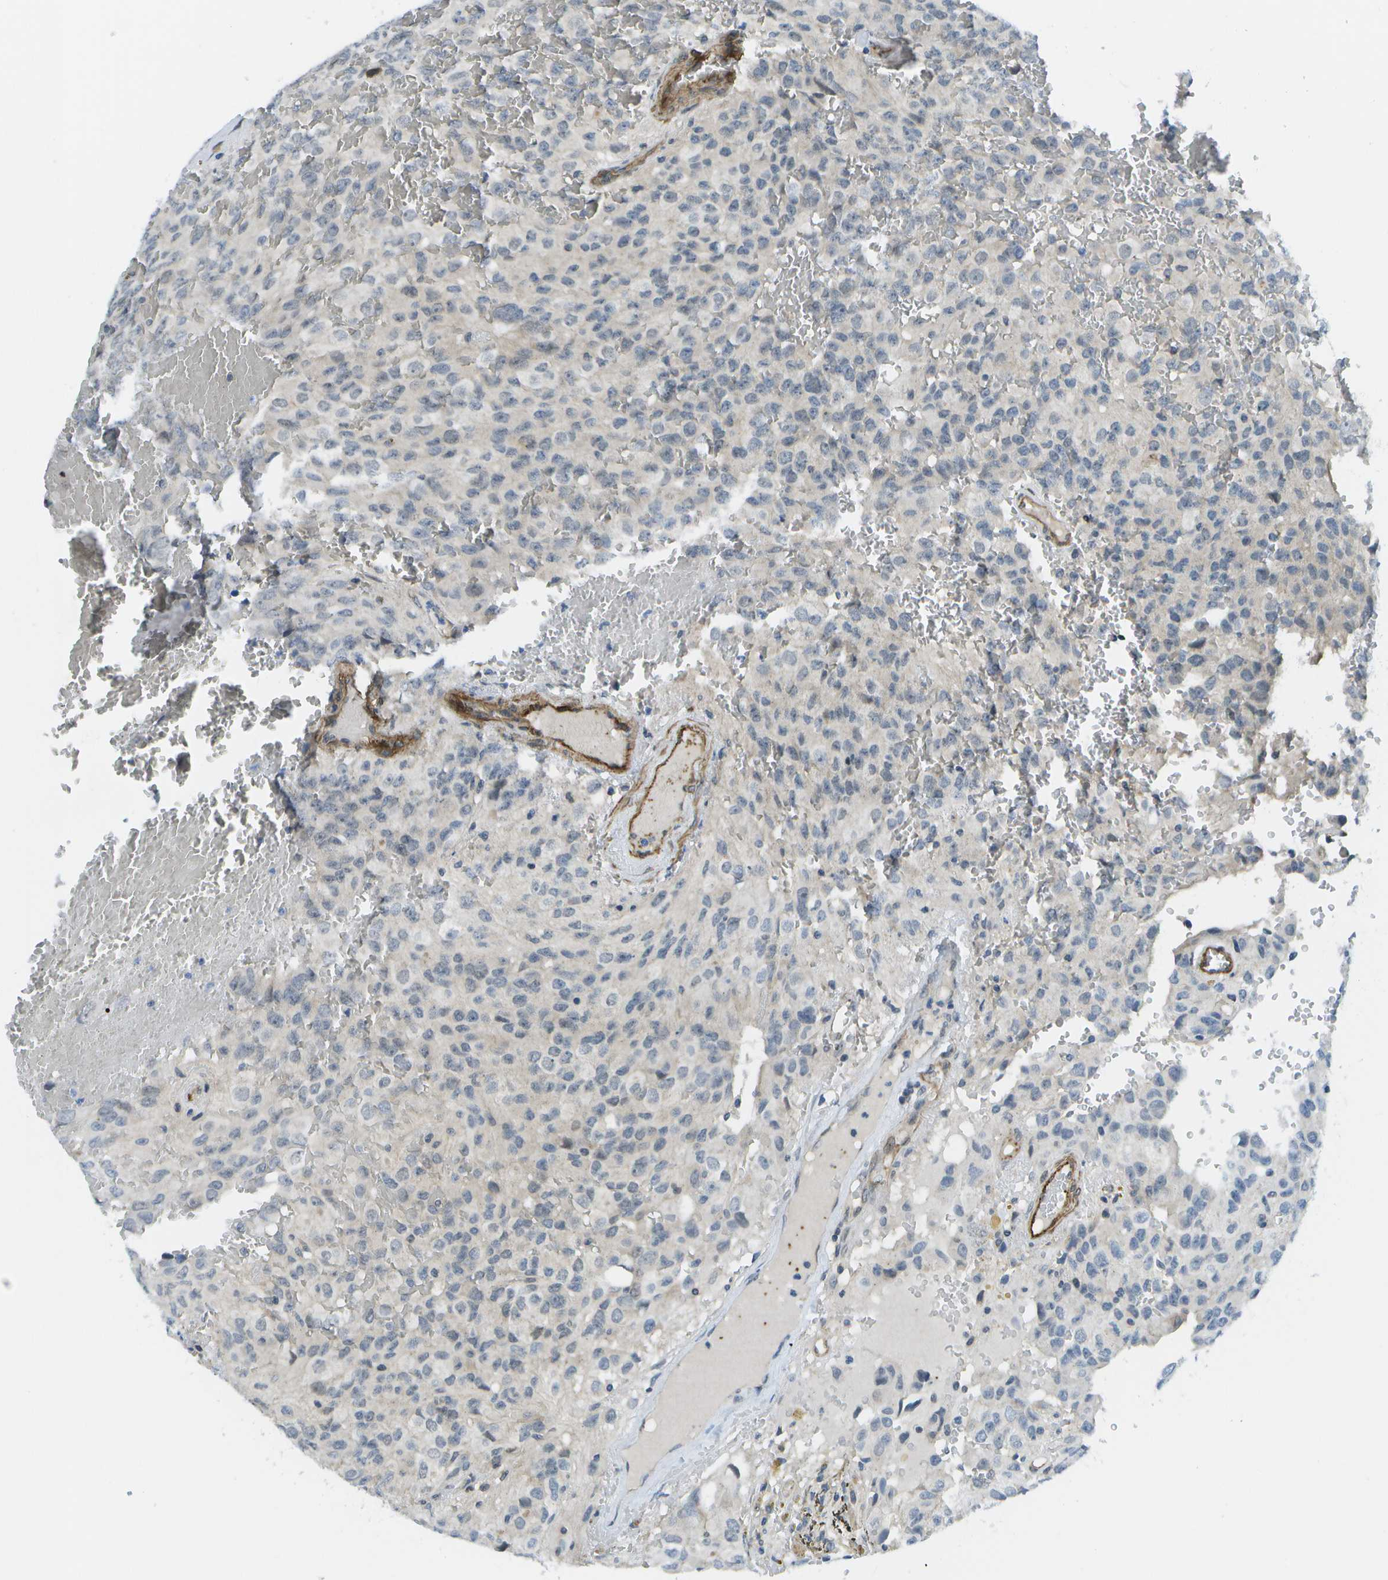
{"staining": {"intensity": "negative", "quantity": "none", "location": "none"}, "tissue": "glioma", "cell_type": "Tumor cells", "image_type": "cancer", "snomed": [{"axis": "morphology", "description": "Glioma, malignant, High grade"}, {"axis": "topography", "description": "Brain"}], "caption": "DAB (3,3'-diaminobenzidine) immunohistochemical staining of glioma displays no significant expression in tumor cells. Brightfield microscopy of immunohistochemistry stained with DAB (3,3'-diaminobenzidine) (brown) and hematoxylin (blue), captured at high magnification.", "gene": "KIAA0040", "patient": {"sex": "male", "age": 32}}